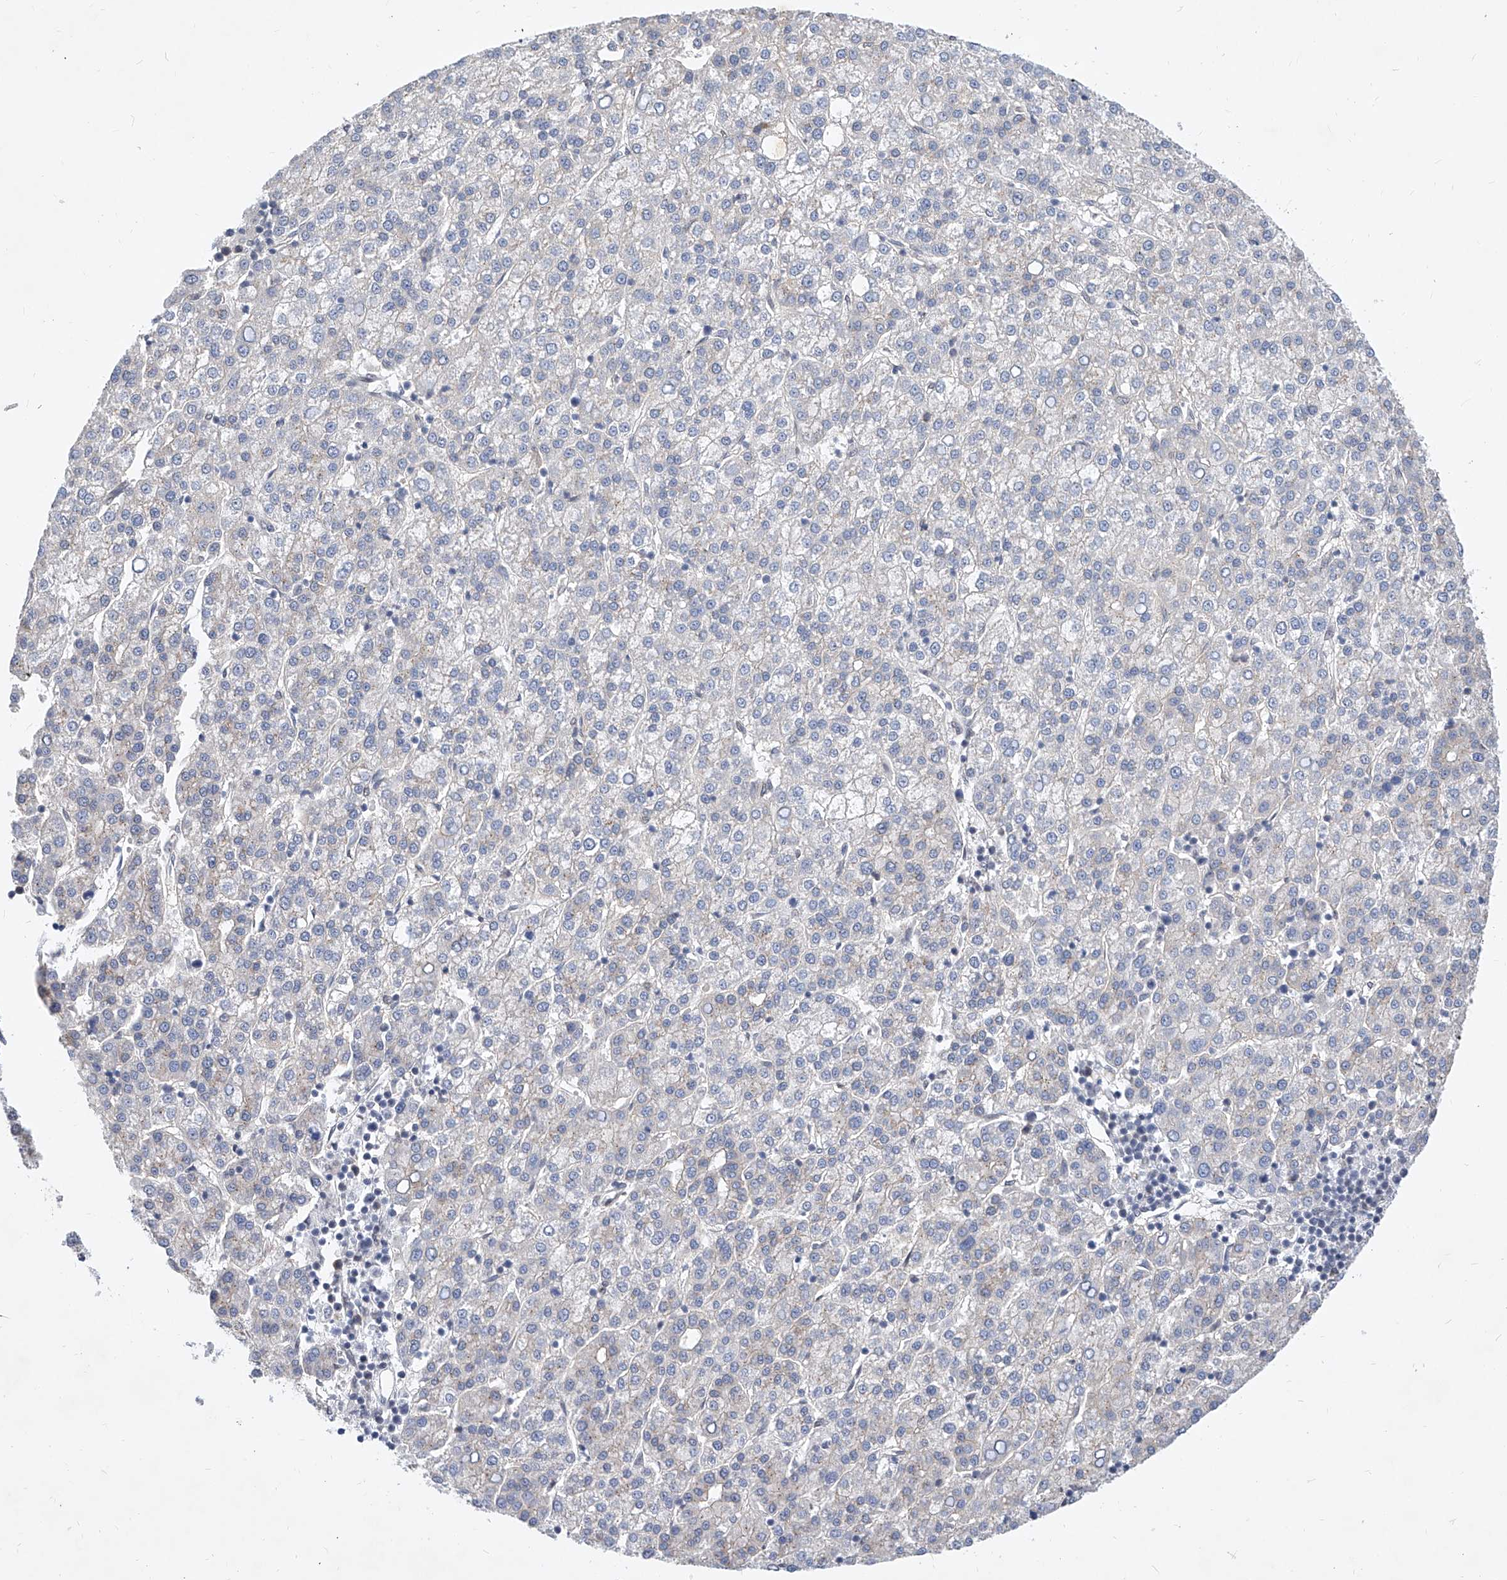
{"staining": {"intensity": "negative", "quantity": "none", "location": "none"}, "tissue": "liver cancer", "cell_type": "Tumor cells", "image_type": "cancer", "snomed": [{"axis": "morphology", "description": "Carcinoma, Hepatocellular, NOS"}, {"axis": "topography", "description": "Liver"}], "caption": "Tumor cells show no significant expression in hepatocellular carcinoma (liver). The staining was performed using DAB to visualize the protein expression in brown, while the nuclei were stained in blue with hematoxylin (Magnification: 20x).", "gene": "MX2", "patient": {"sex": "female", "age": 58}}